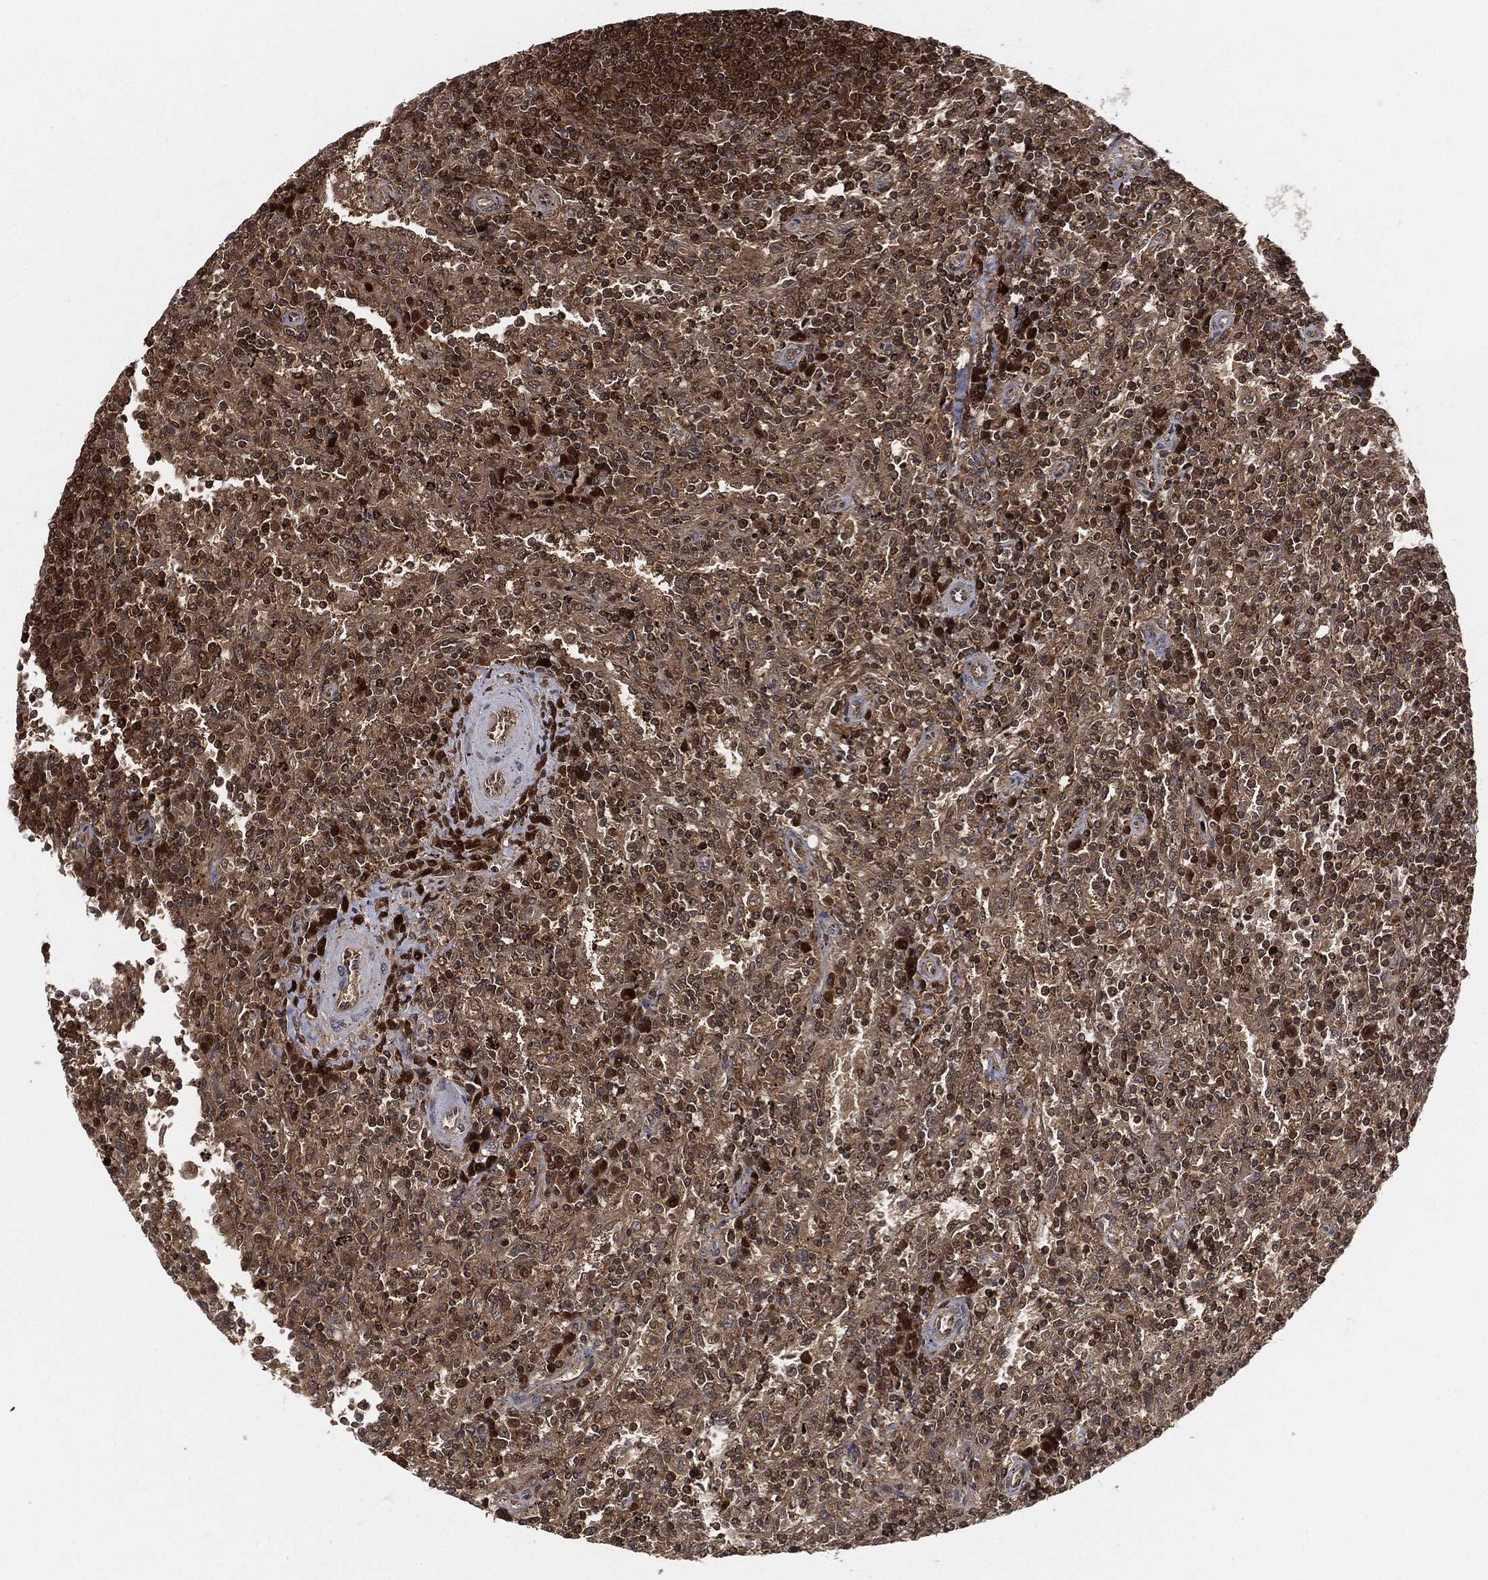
{"staining": {"intensity": "moderate", "quantity": "25%-75%", "location": "cytoplasmic/membranous,nuclear"}, "tissue": "lymphoma", "cell_type": "Tumor cells", "image_type": "cancer", "snomed": [{"axis": "morphology", "description": "Malignant lymphoma, non-Hodgkin's type, Low grade"}, {"axis": "topography", "description": "Spleen"}], "caption": "Immunohistochemistry (IHC) photomicrograph of neoplastic tissue: human low-grade malignant lymphoma, non-Hodgkin's type stained using IHC reveals medium levels of moderate protein expression localized specifically in the cytoplasmic/membranous and nuclear of tumor cells, appearing as a cytoplasmic/membranous and nuclear brown color.", "gene": "CUTA", "patient": {"sex": "male", "age": 62}}